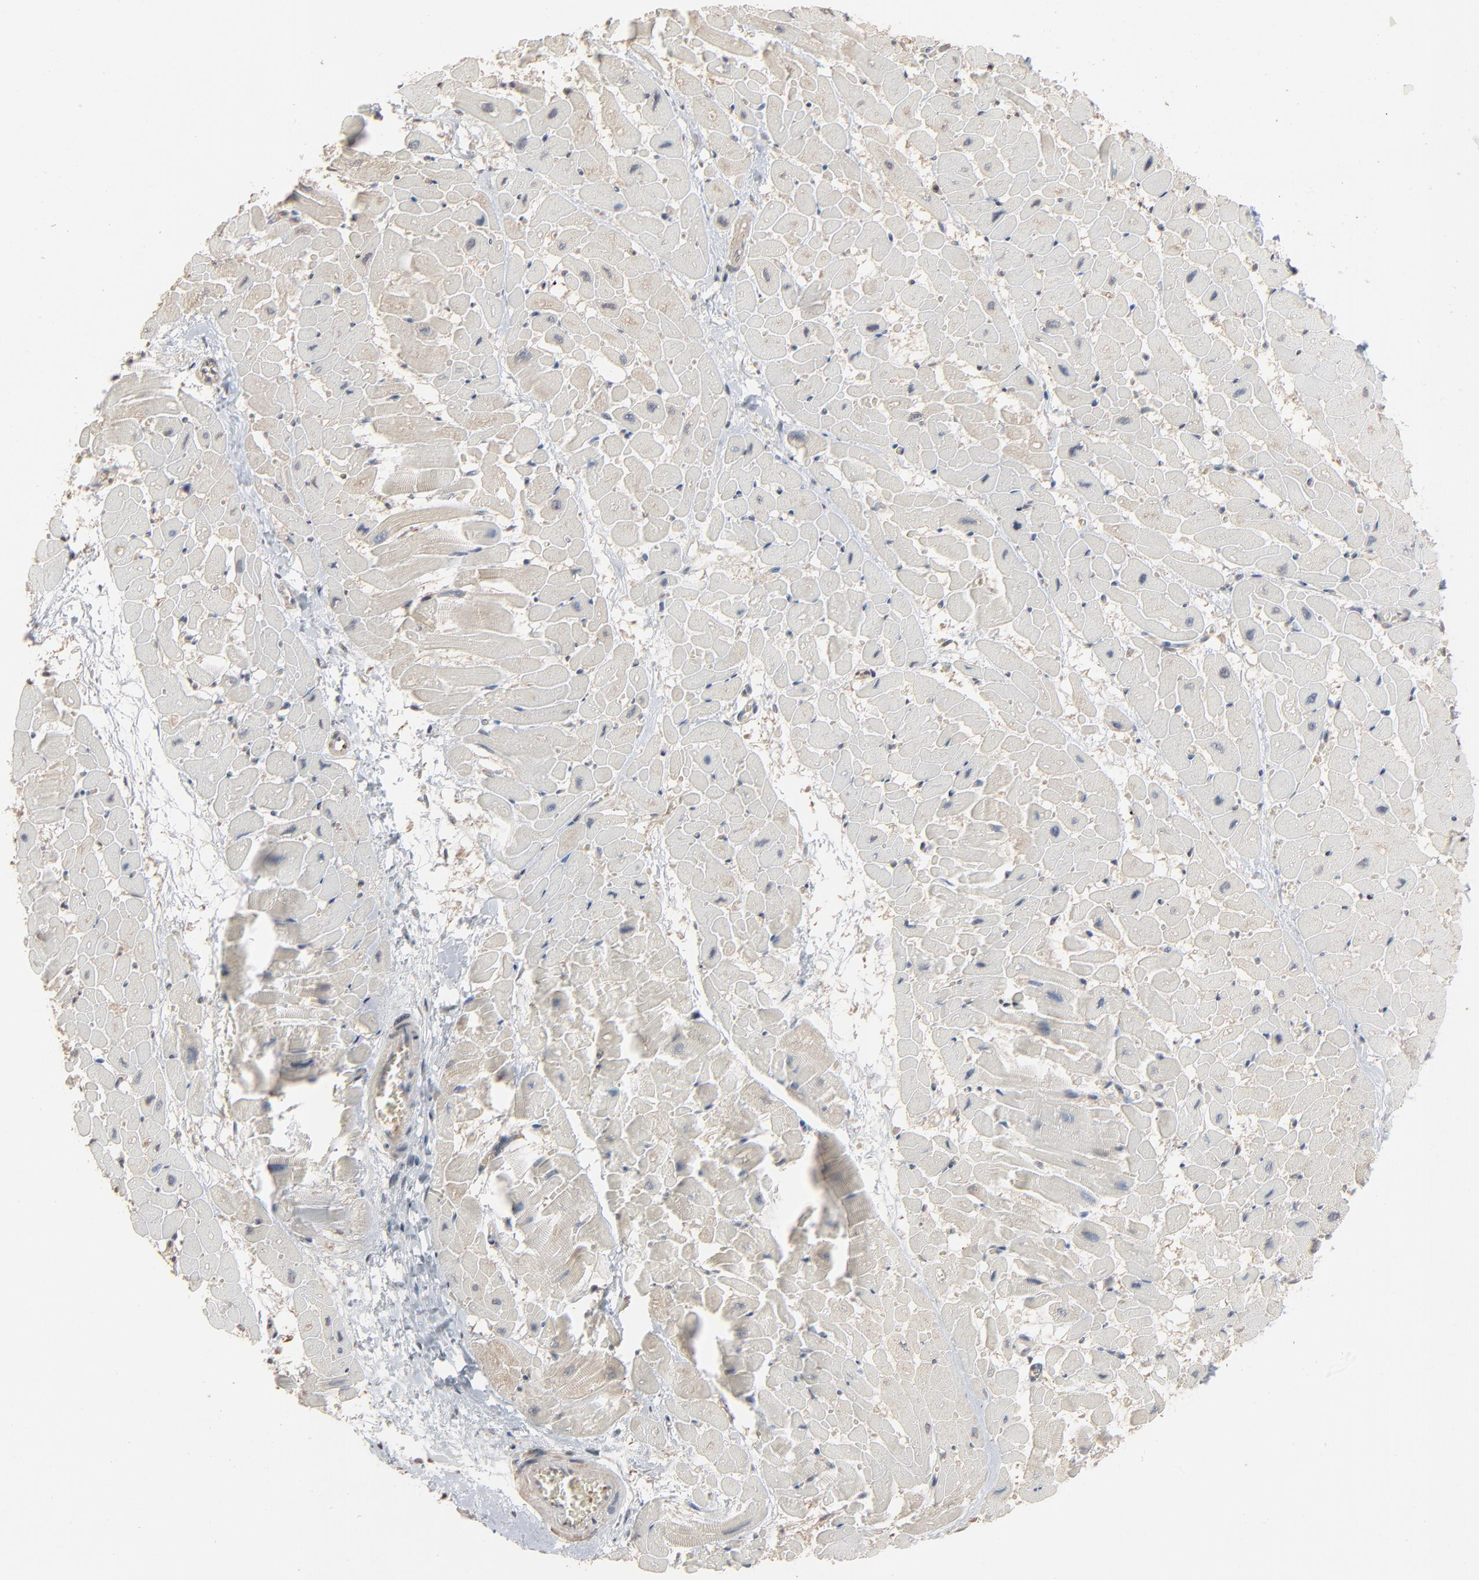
{"staining": {"intensity": "negative", "quantity": "none", "location": "none"}, "tissue": "heart muscle", "cell_type": "Cardiomyocytes", "image_type": "normal", "snomed": [{"axis": "morphology", "description": "Normal tissue, NOS"}, {"axis": "topography", "description": "Heart"}], "caption": "IHC of unremarkable heart muscle reveals no staining in cardiomyocytes.", "gene": "CCT5", "patient": {"sex": "male", "age": 45}}